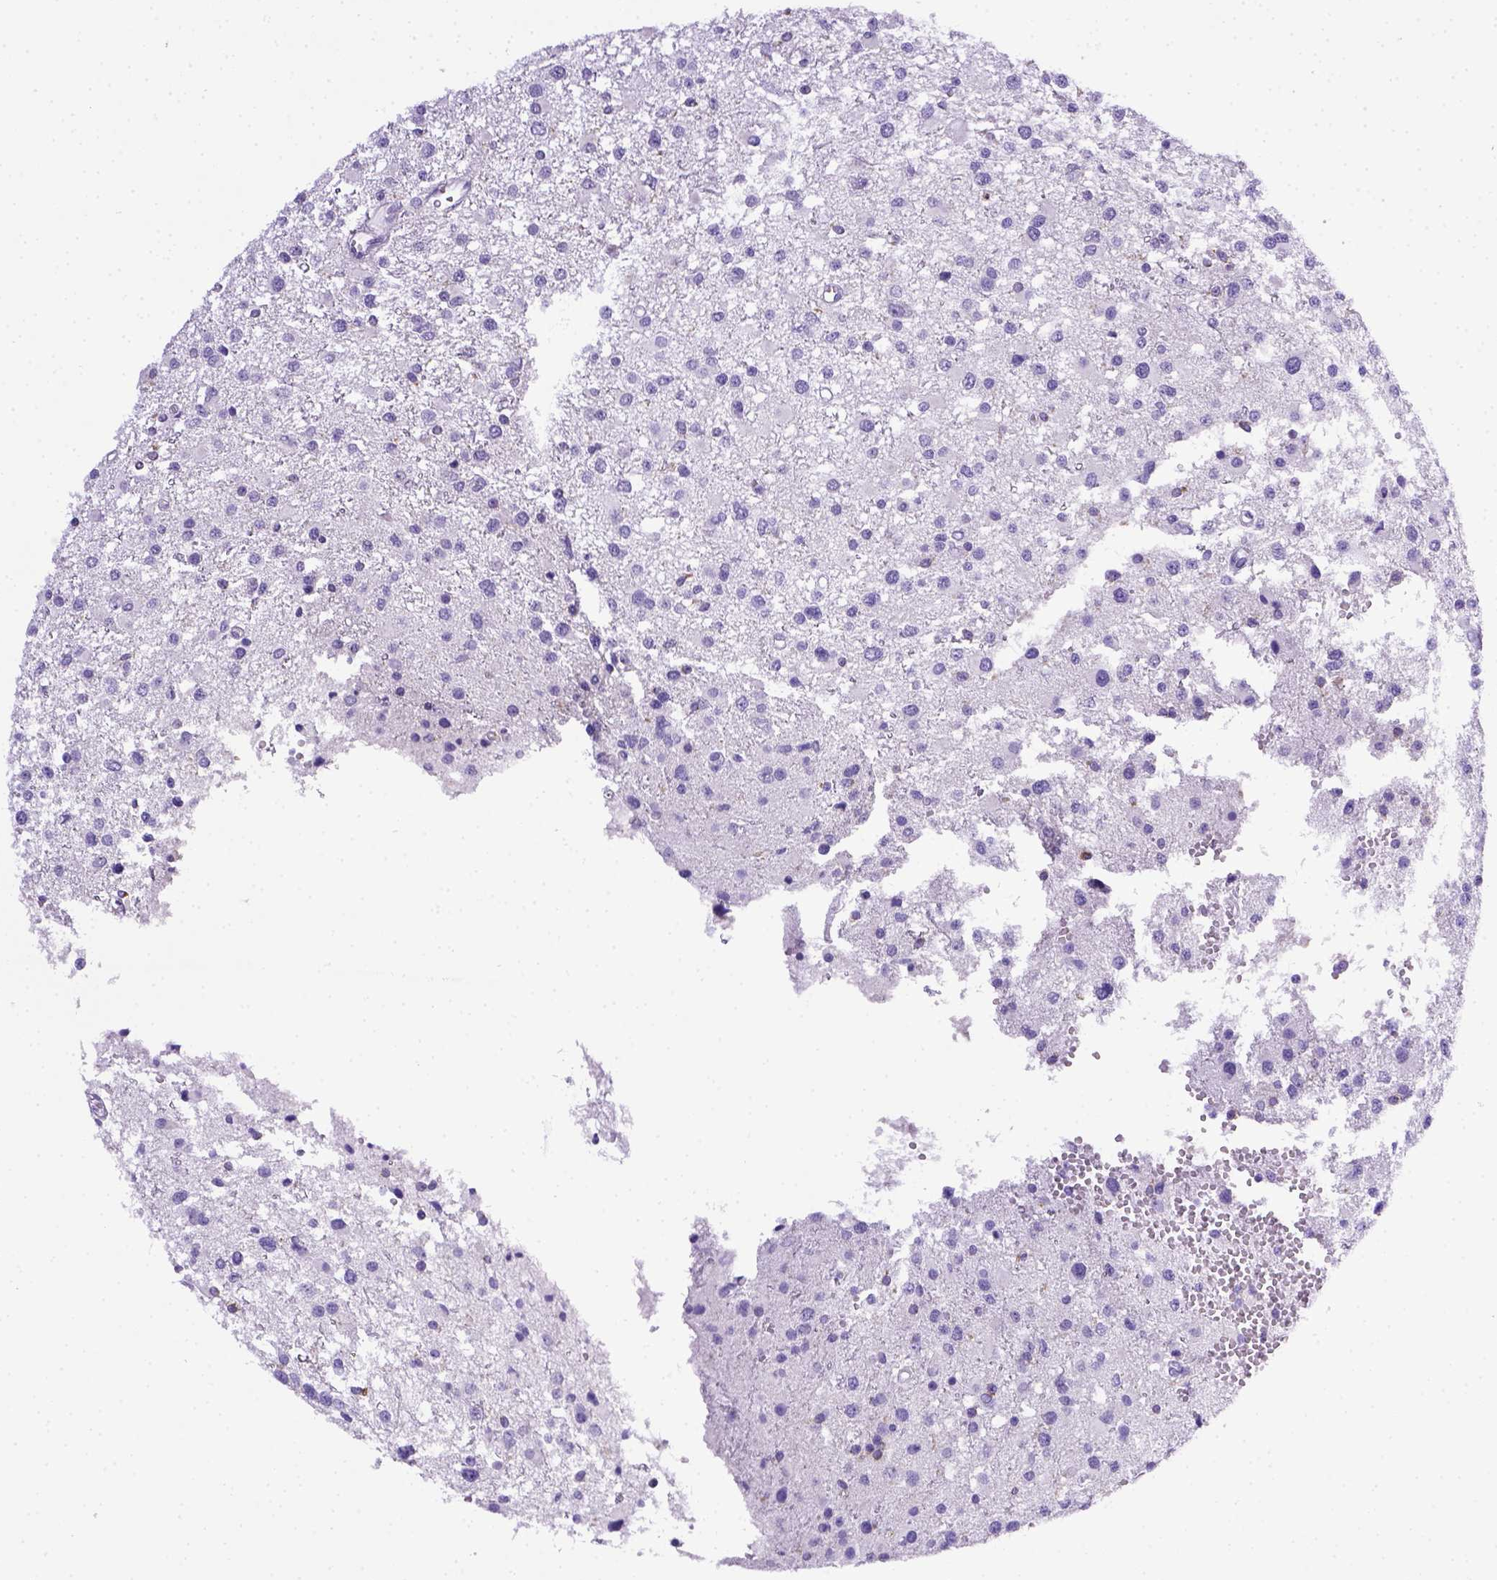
{"staining": {"intensity": "negative", "quantity": "none", "location": "none"}, "tissue": "glioma", "cell_type": "Tumor cells", "image_type": "cancer", "snomed": [{"axis": "morphology", "description": "Glioma, malignant, High grade"}, {"axis": "topography", "description": "Brain"}], "caption": "A photomicrograph of malignant glioma (high-grade) stained for a protein displays no brown staining in tumor cells.", "gene": "CD68", "patient": {"sex": "male", "age": 54}}